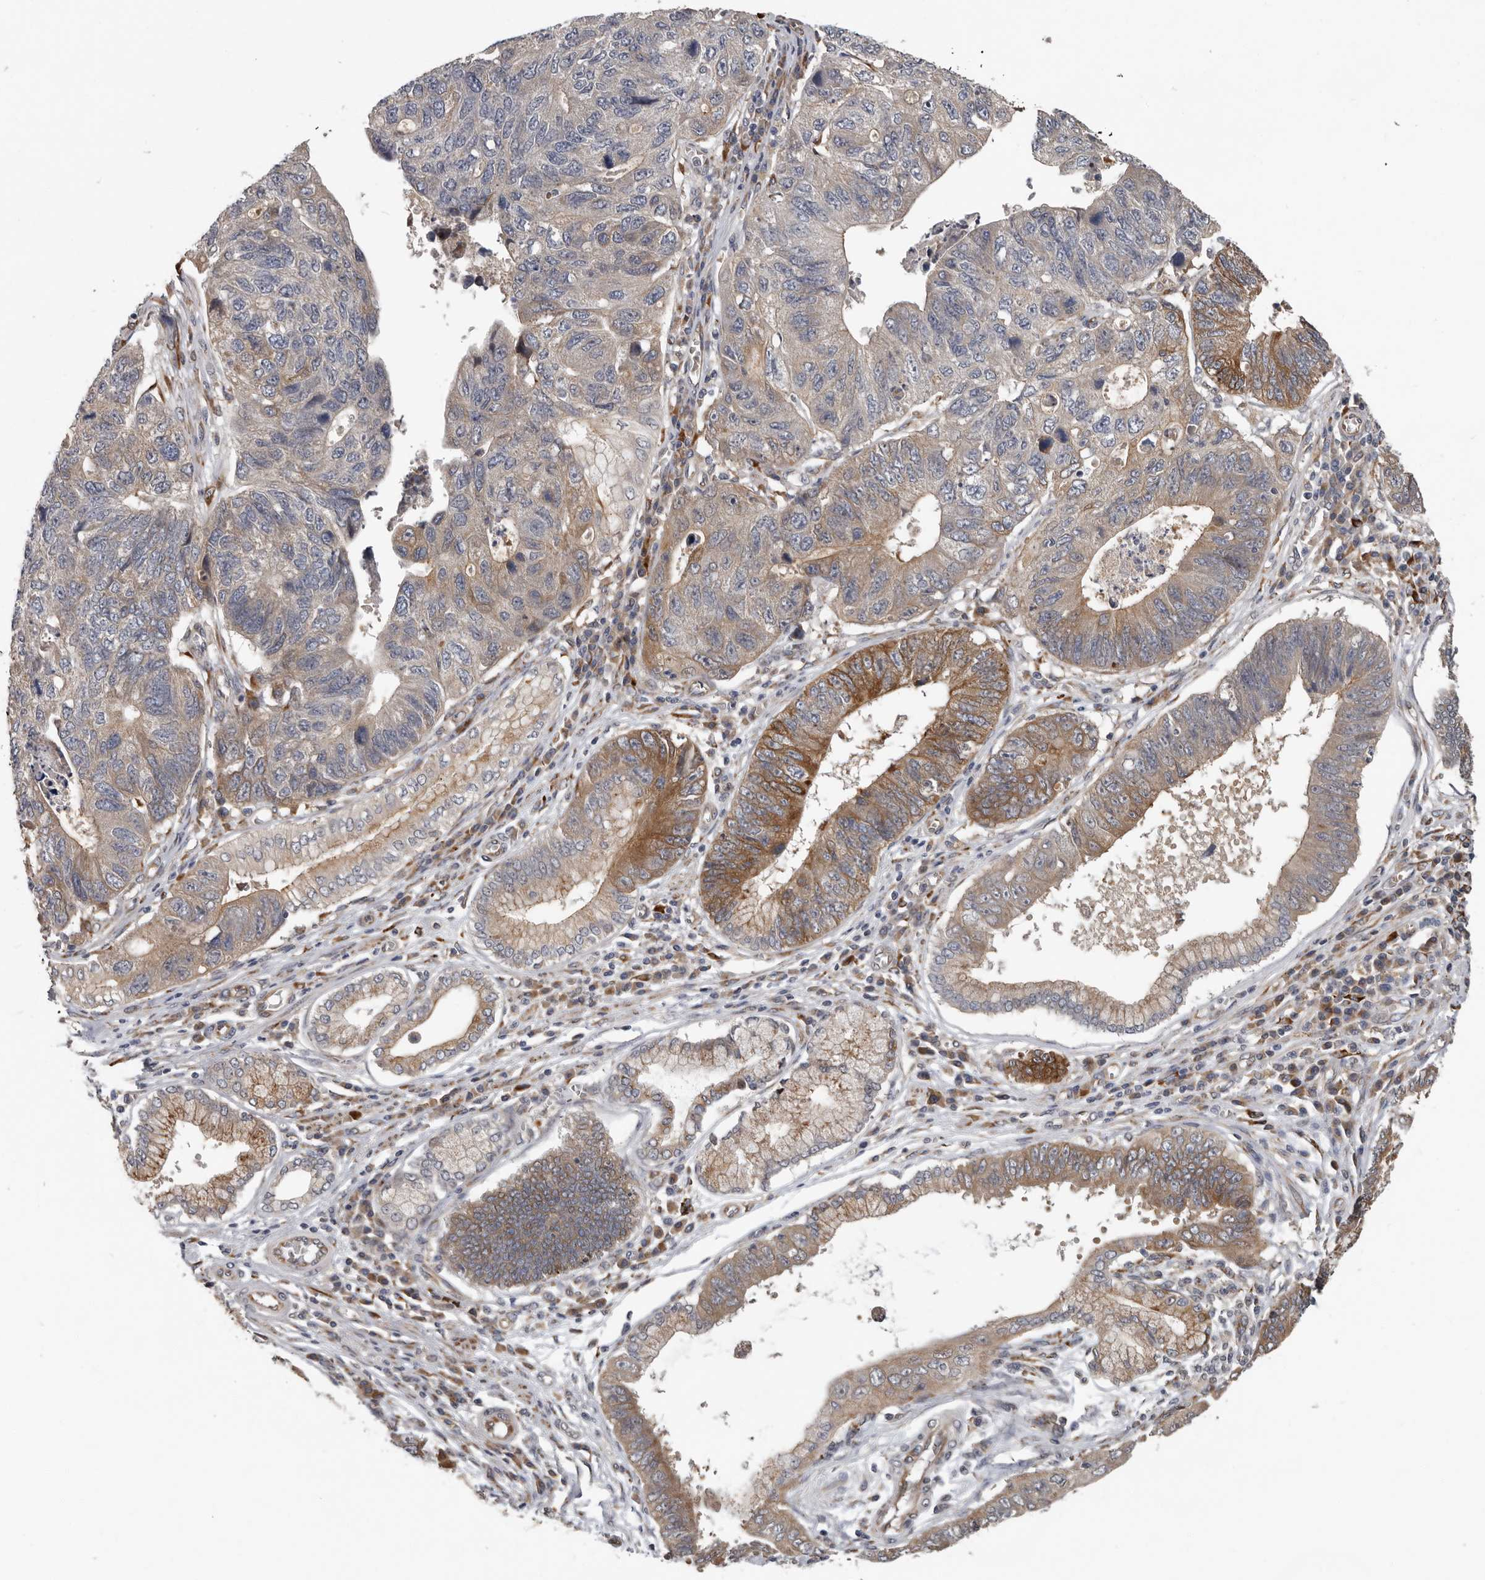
{"staining": {"intensity": "moderate", "quantity": "25%-75%", "location": "cytoplasmic/membranous"}, "tissue": "stomach cancer", "cell_type": "Tumor cells", "image_type": "cancer", "snomed": [{"axis": "morphology", "description": "Adenocarcinoma, NOS"}, {"axis": "topography", "description": "Stomach"}], "caption": "This image displays IHC staining of stomach cancer, with medium moderate cytoplasmic/membranous staining in approximately 25%-75% of tumor cells.", "gene": "MTF1", "patient": {"sex": "male", "age": 59}}